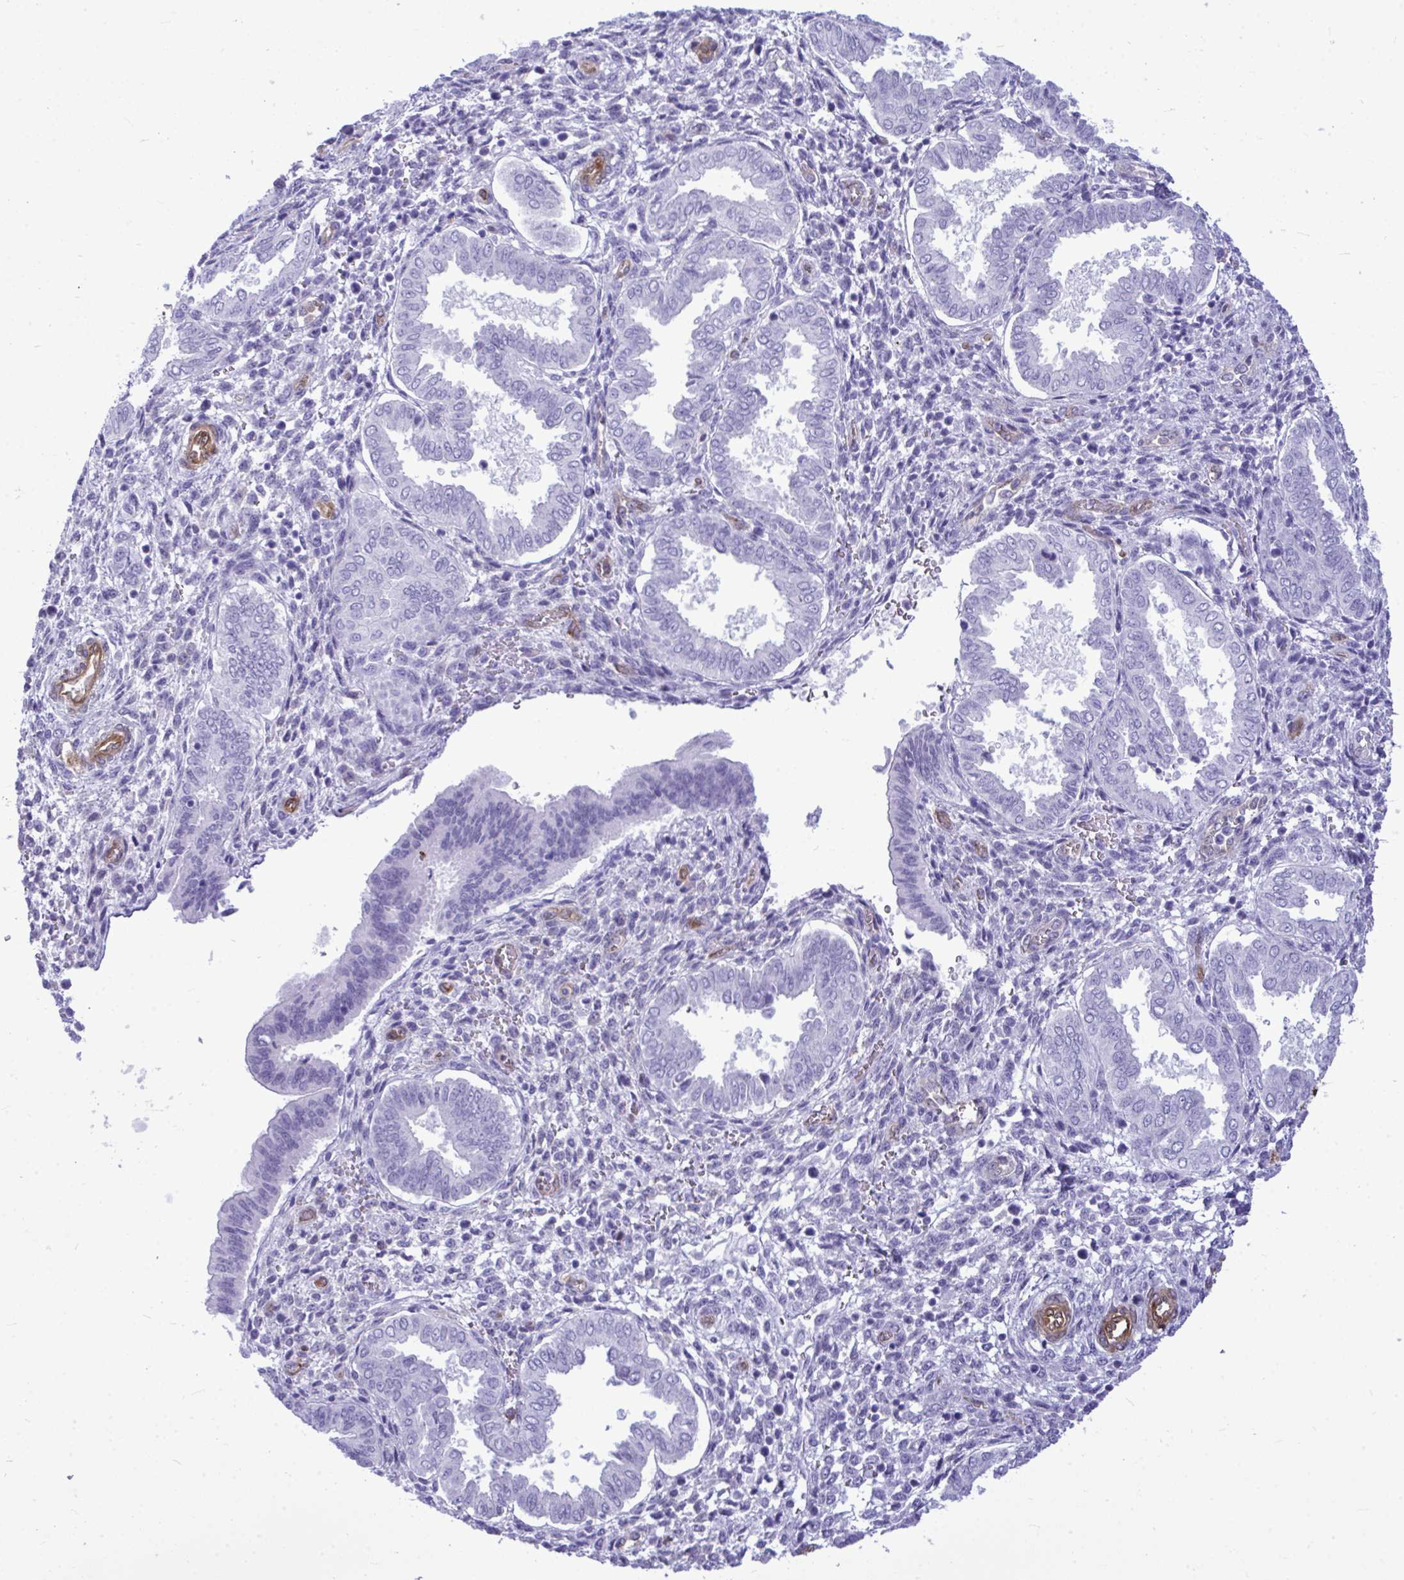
{"staining": {"intensity": "negative", "quantity": "none", "location": "none"}, "tissue": "endometrium", "cell_type": "Cells in endometrial stroma", "image_type": "normal", "snomed": [{"axis": "morphology", "description": "Normal tissue, NOS"}, {"axis": "topography", "description": "Endometrium"}], "caption": "IHC image of unremarkable endometrium: human endometrium stained with DAB displays no significant protein expression in cells in endometrial stroma.", "gene": "LIMS2", "patient": {"sex": "female", "age": 24}}